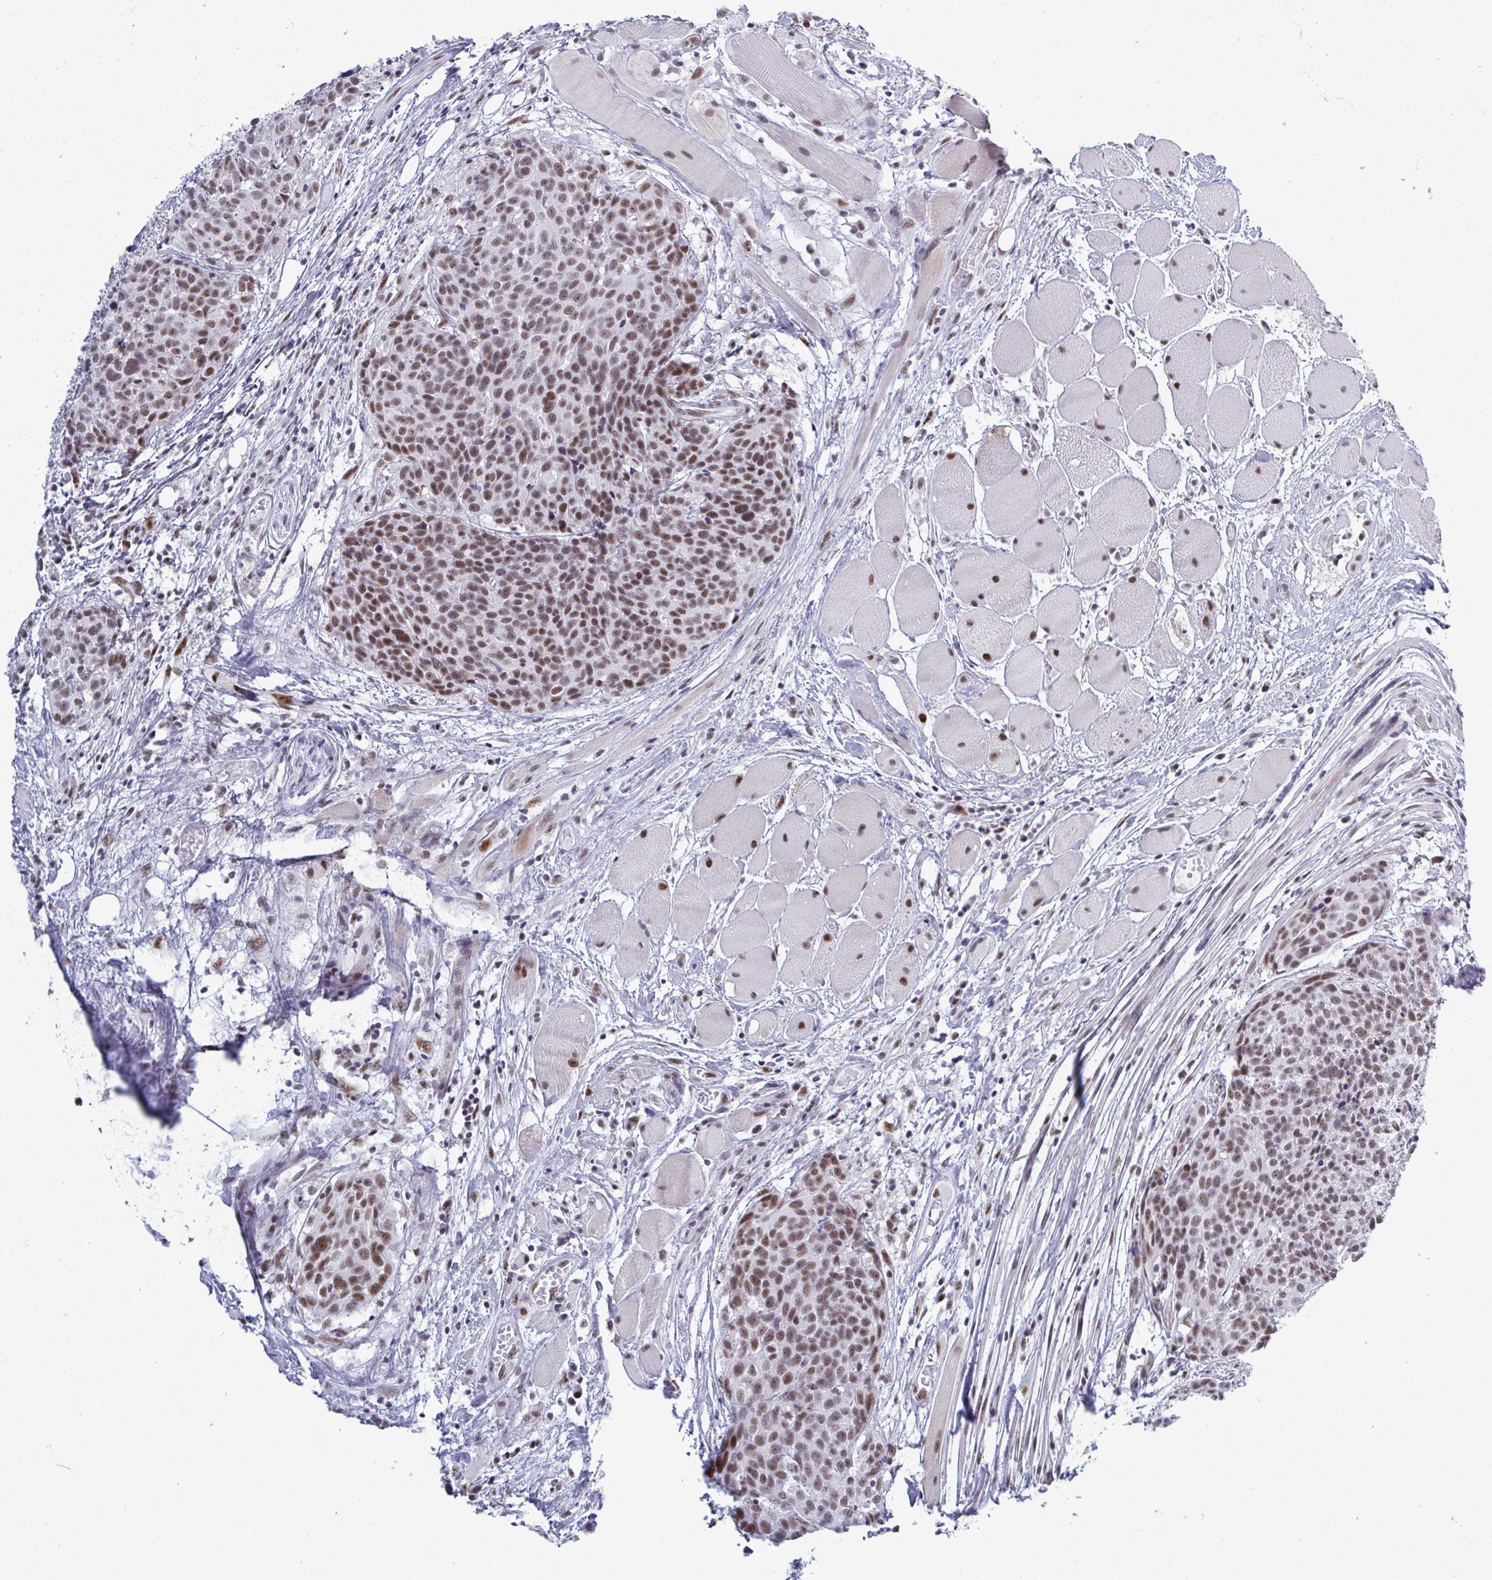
{"staining": {"intensity": "moderate", "quantity": ">75%", "location": "nuclear"}, "tissue": "head and neck cancer", "cell_type": "Tumor cells", "image_type": "cancer", "snomed": [{"axis": "morphology", "description": "Squamous cell carcinoma, NOS"}, {"axis": "topography", "description": "Oral tissue"}, {"axis": "topography", "description": "Head-Neck"}], "caption": "DAB (3,3'-diaminobenzidine) immunohistochemical staining of head and neck squamous cell carcinoma shows moderate nuclear protein expression in approximately >75% of tumor cells.", "gene": "PPP1R10", "patient": {"sex": "male", "age": 64}}